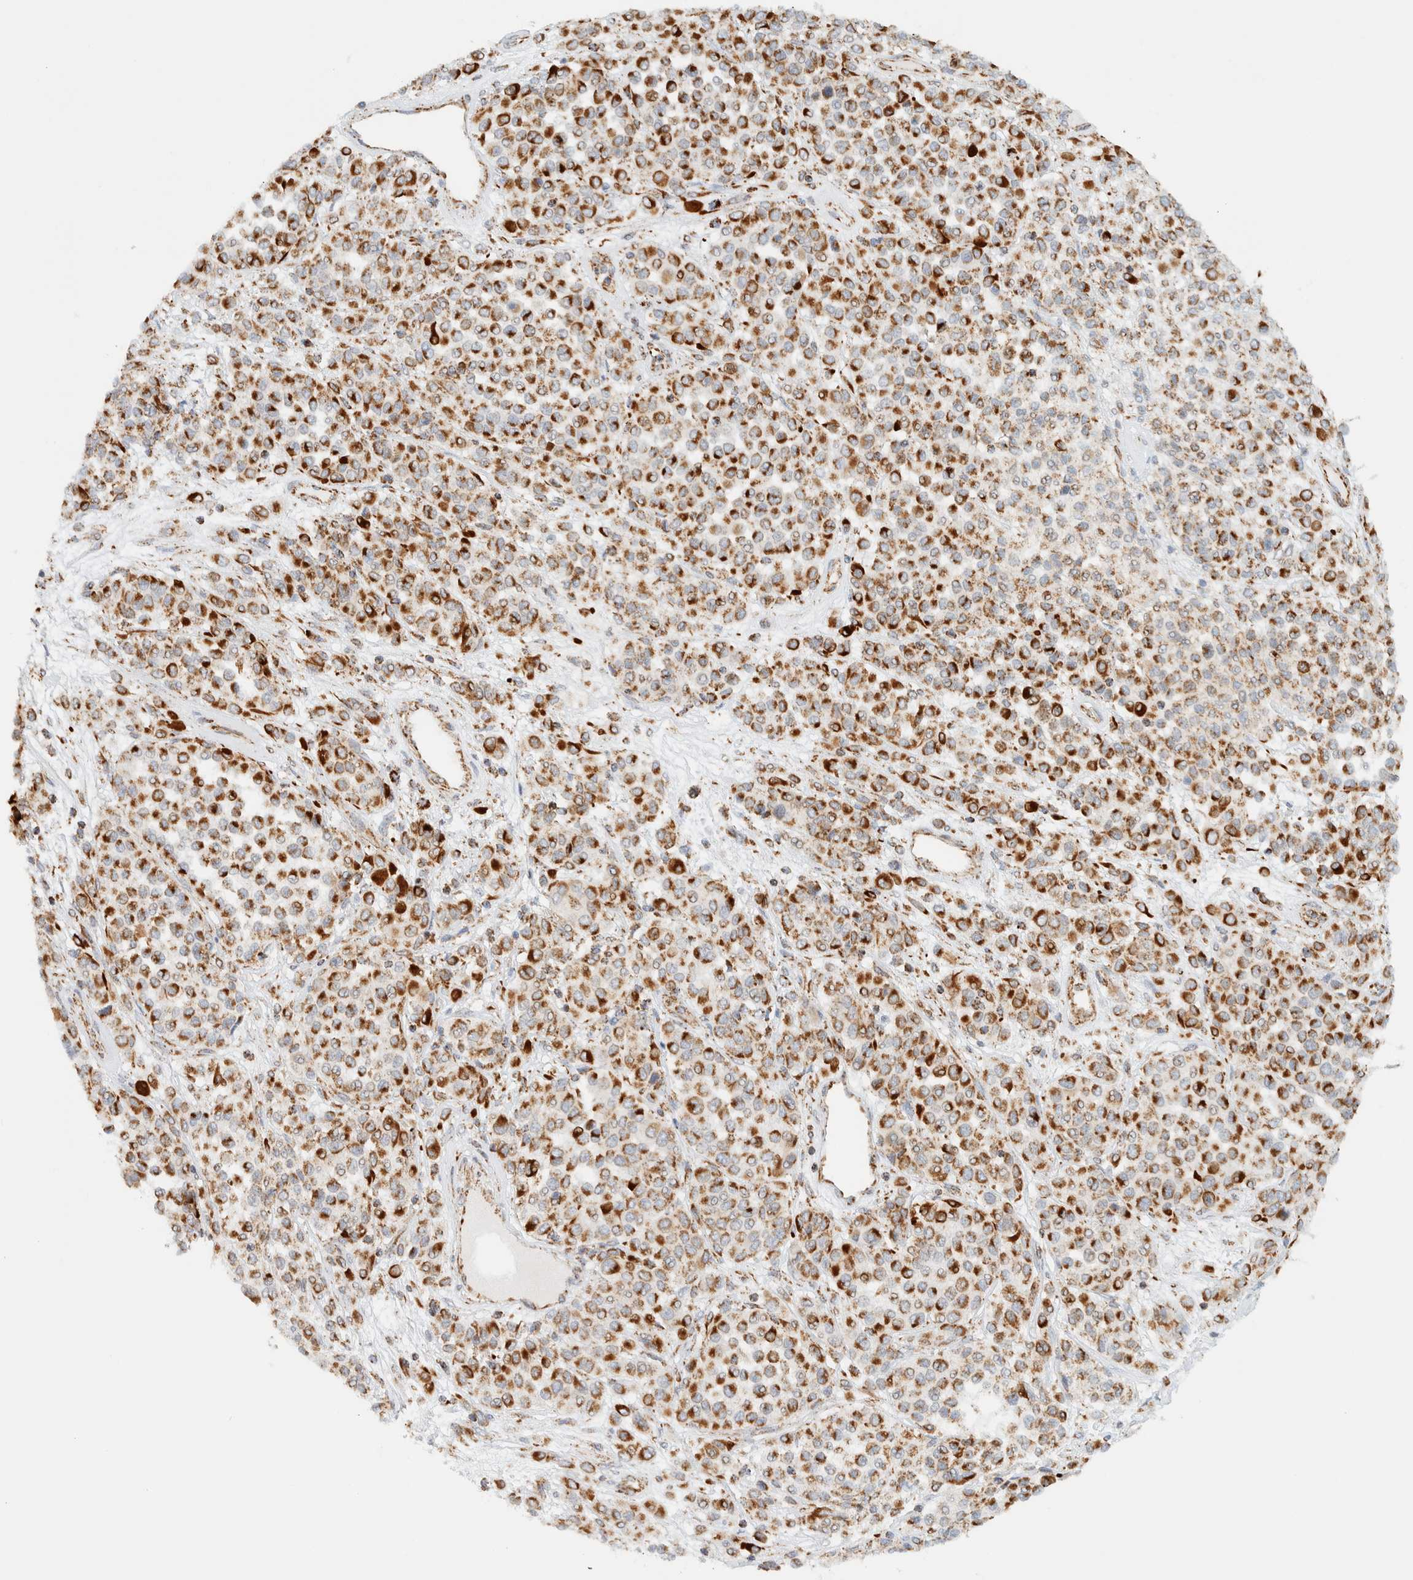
{"staining": {"intensity": "moderate", "quantity": ">75%", "location": "cytoplasmic/membranous"}, "tissue": "melanoma", "cell_type": "Tumor cells", "image_type": "cancer", "snomed": [{"axis": "morphology", "description": "Malignant melanoma, Metastatic site"}, {"axis": "topography", "description": "Pancreas"}], "caption": "High-magnification brightfield microscopy of melanoma stained with DAB (3,3'-diaminobenzidine) (brown) and counterstained with hematoxylin (blue). tumor cells exhibit moderate cytoplasmic/membranous staining is present in approximately>75% of cells. The staining was performed using DAB (3,3'-diaminobenzidine), with brown indicating positive protein expression. Nuclei are stained blue with hematoxylin.", "gene": "KIFAP3", "patient": {"sex": "female", "age": 30}}